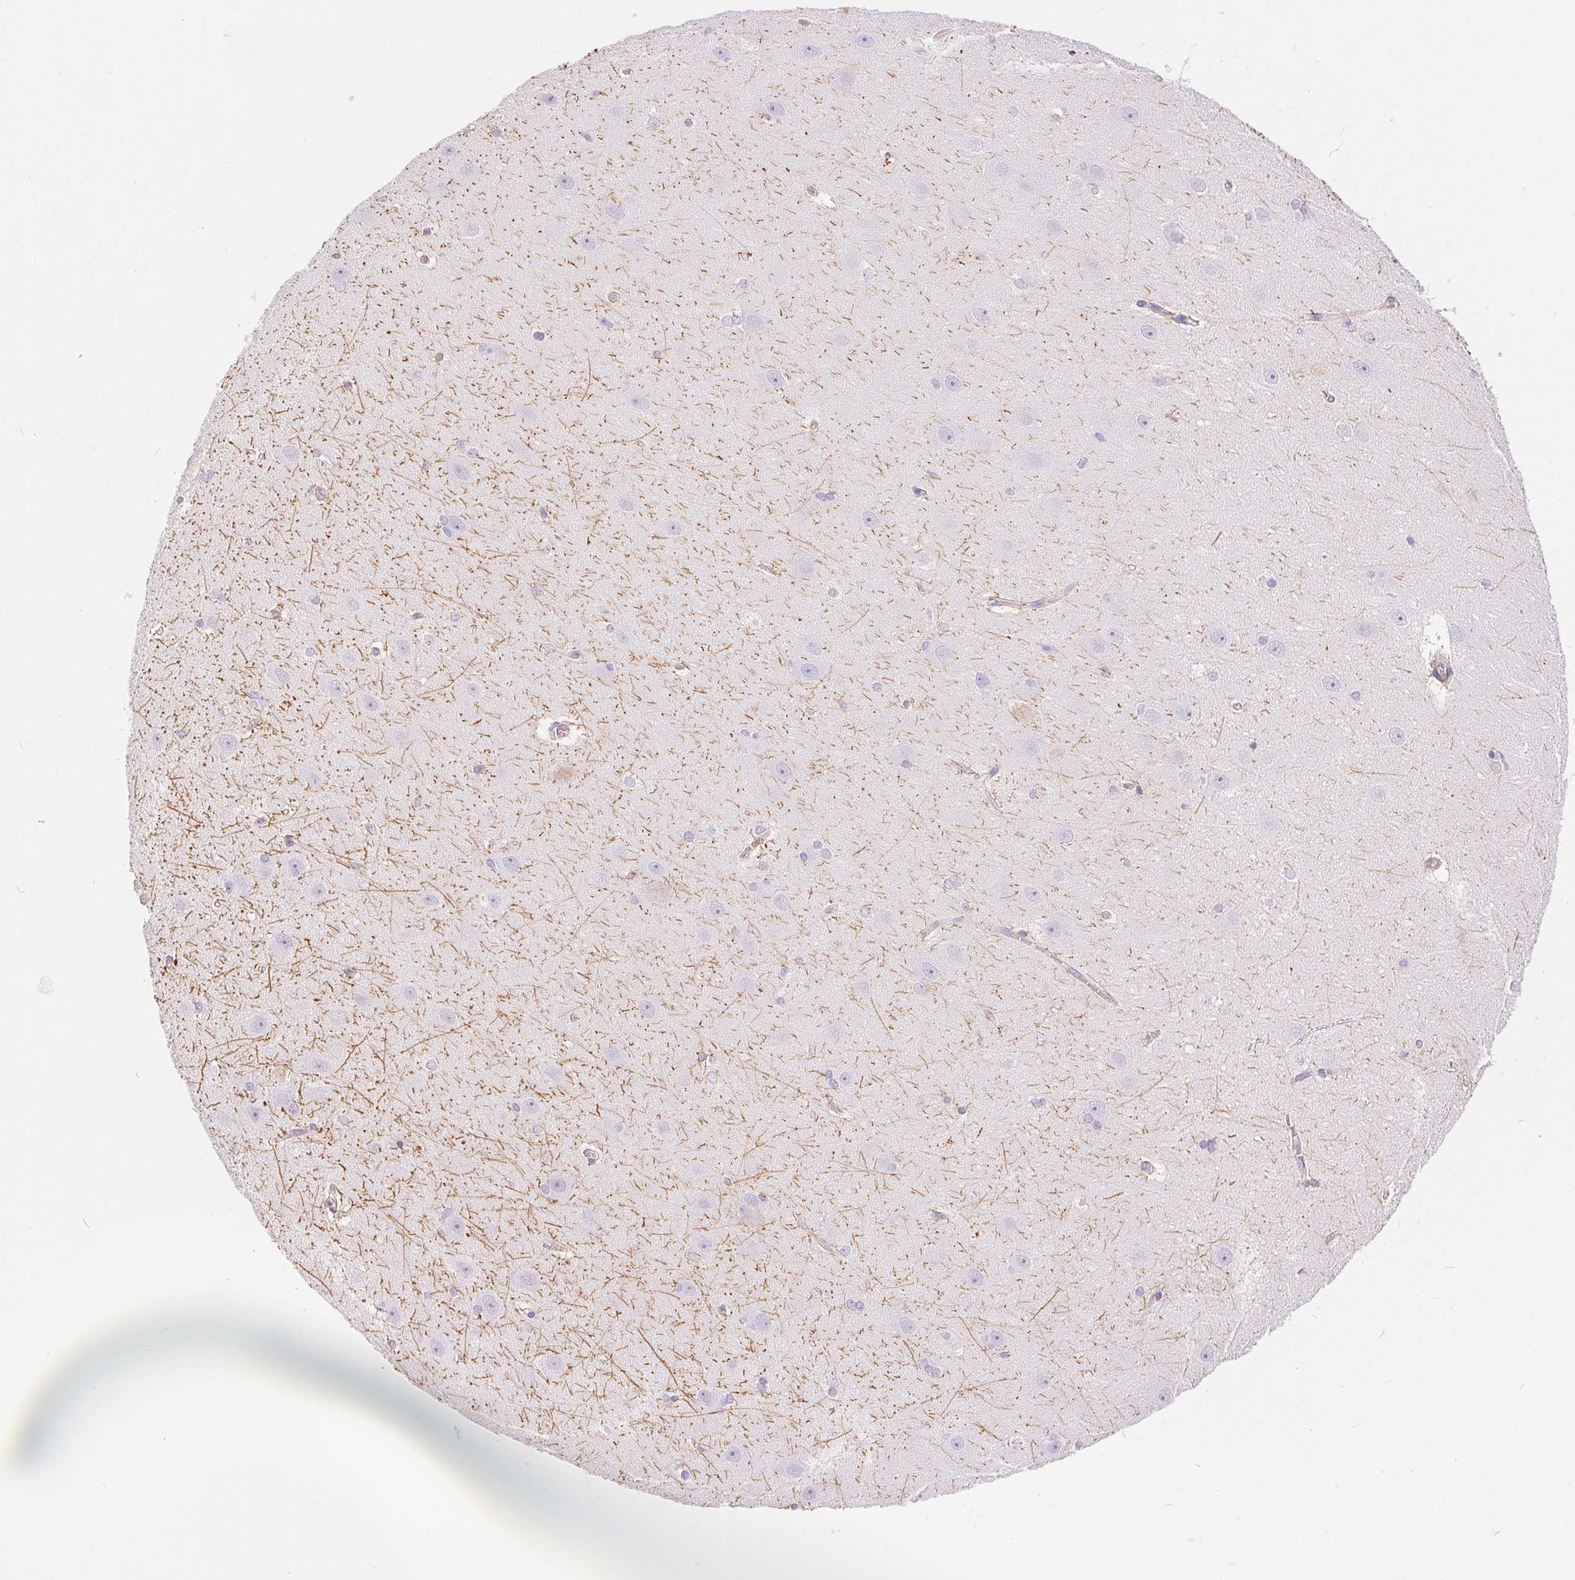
{"staining": {"intensity": "moderate", "quantity": "<25%", "location": "cytoplasmic/membranous"}, "tissue": "hippocampus", "cell_type": "Glial cells", "image_type": "normal", "snomed": [{"axis": "morphology", "description": "Normal tissue, NOS"}, {"axis": "topography", "description": "Cerebral cortex"}, {"axis": "topography", "description": "Hippocampus"}], "caption": "A histopathology image showing moderate cytoplasmic/membranous expression in about <25% of glial cells in normal hippocampus, as visualized by brown immunohistochemical staining.", "gene": "GFAP", "patient": {"sex": "female", "age": 19}}